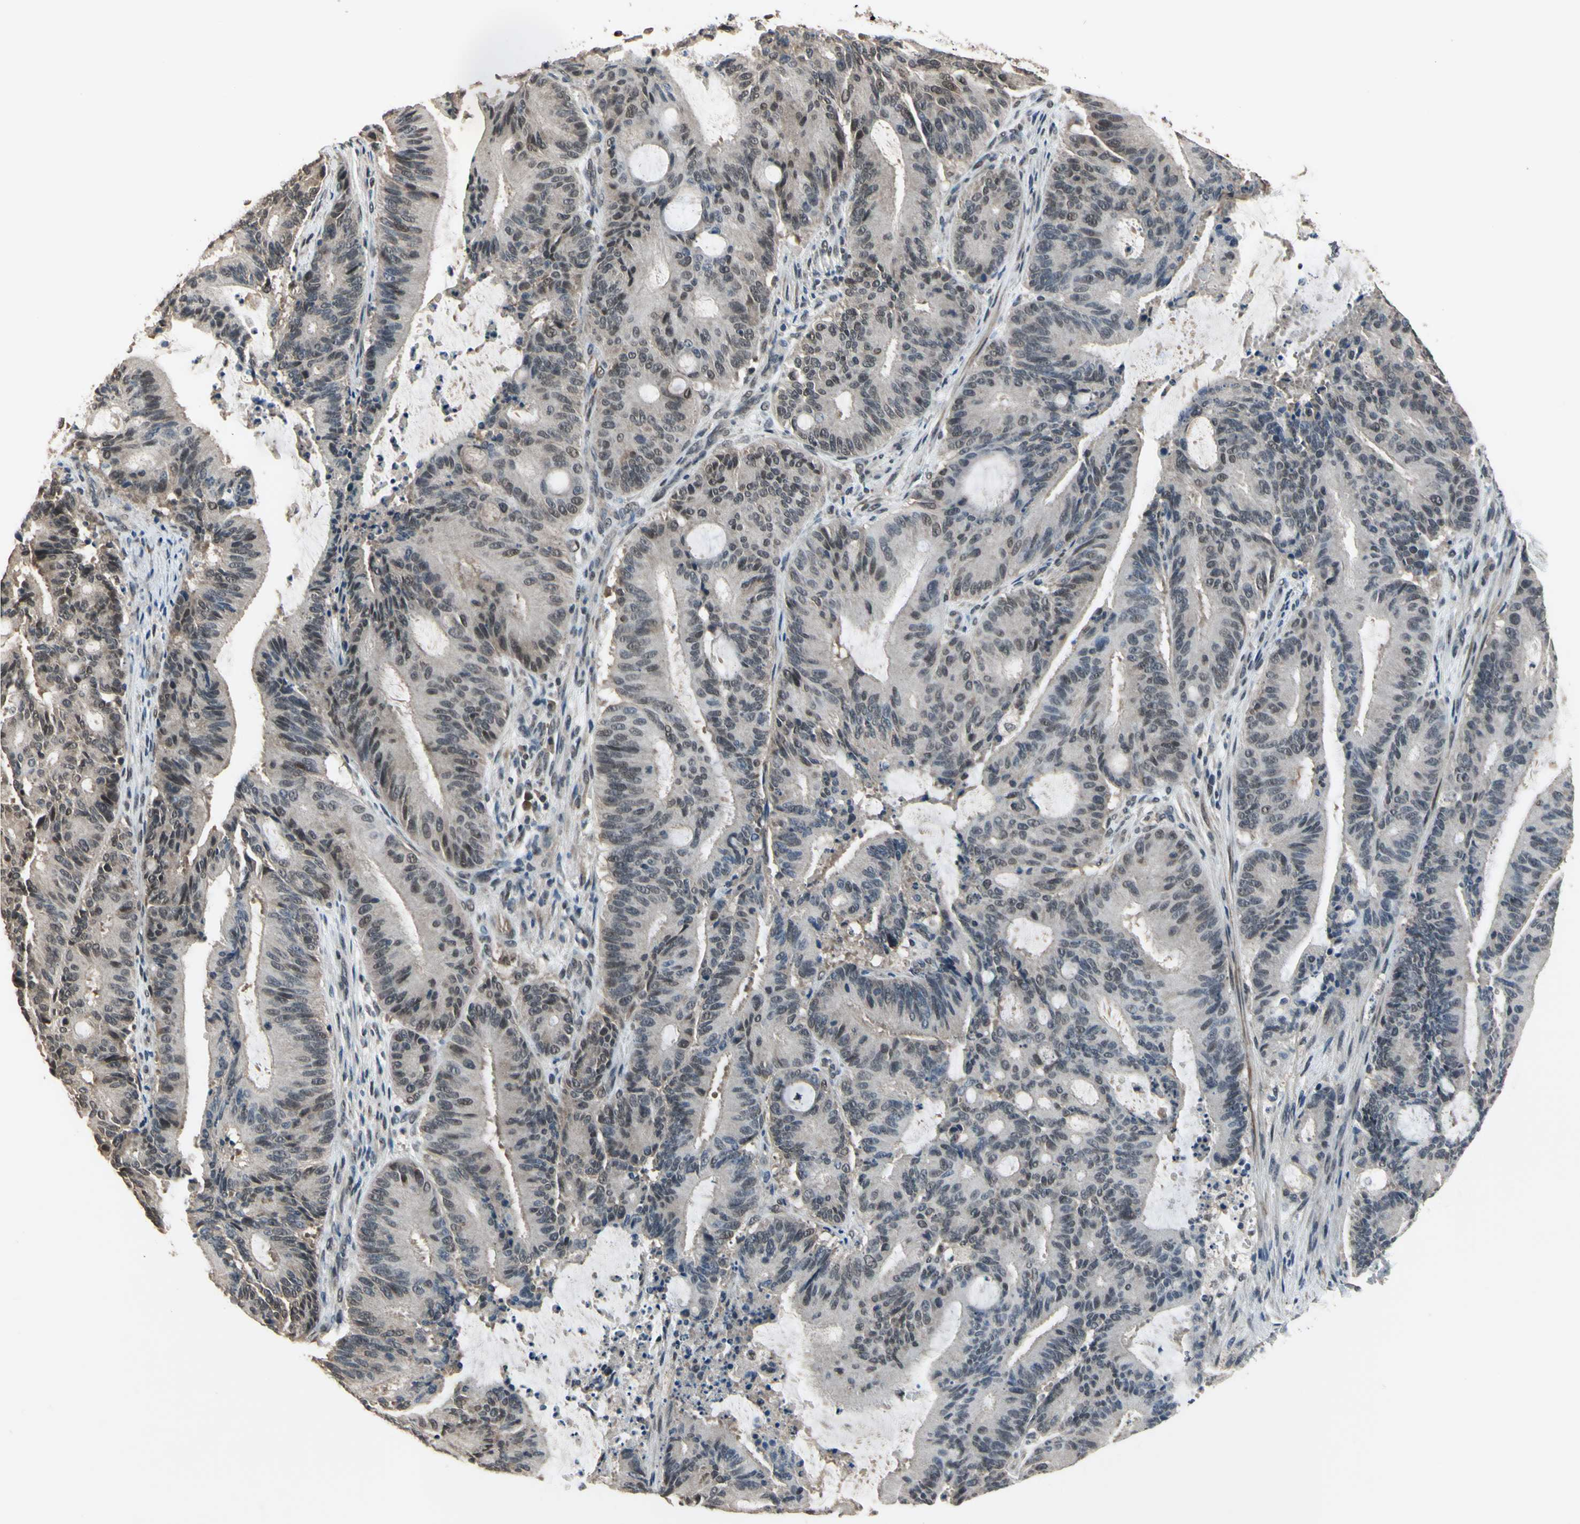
{"staining": {"intensity": "moderate", "quantity": "25%-75%", "location": "nuclear"}, "tissue": "liver cancer", "cell_type": "Tumor cells", "image_type": "cancer", "snomed": [{"axis": "morphology", "description": "Cholangiocarcinoma"}, {"axis": "topography", "description": "Liver"}], "caption": "Protein expression analysis of liver cancer demonstrates moderate nuclear expression in about 25%-75% of tumor cells. (DAB = brown stain, brightfield microscopy at high magnification).", "gene": "ZNF174", "patient": {"sex": "female", "age": 73}}